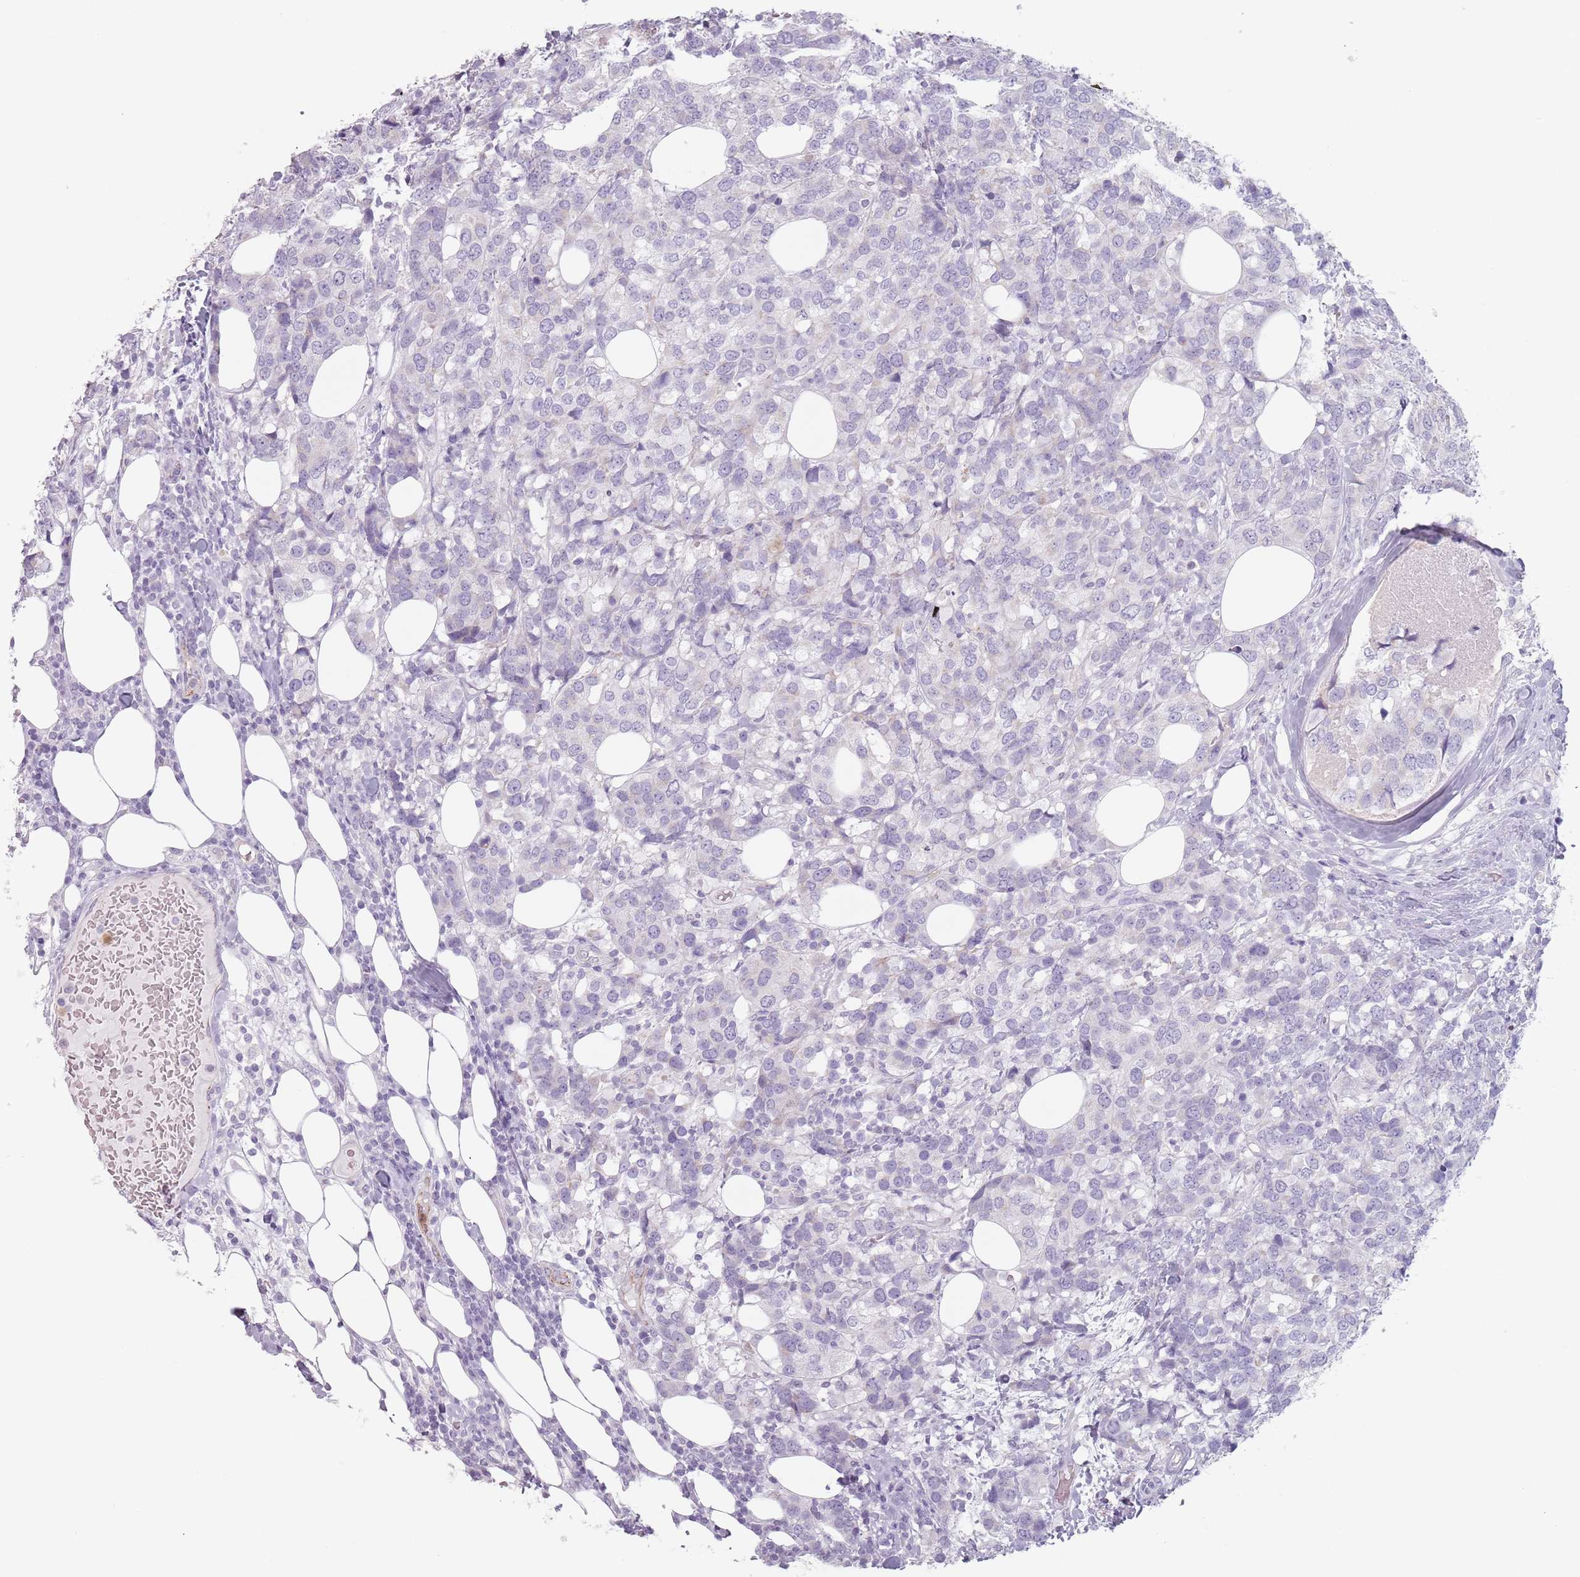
{"staining": {"intensity": "negative", "quantity": "none", "location": "none"}, "tissue": "breast cancer", "cell_type": "Tumor cells", "image_type": "cancer", "snomed": [{"axis": "morphology", "description": "Lobular carcinoma"}, {"axis": "topography", "description": "Breast"}], "caption": "Immunohistochemical staining of breast cancer demonstrates no significant positivity in tumor cells. (Immunohistochemistry (ihc), brightfield microscopy, high magnification).", "gene": "ZNF584", "patient": {"sex": "female", "age": 59}}